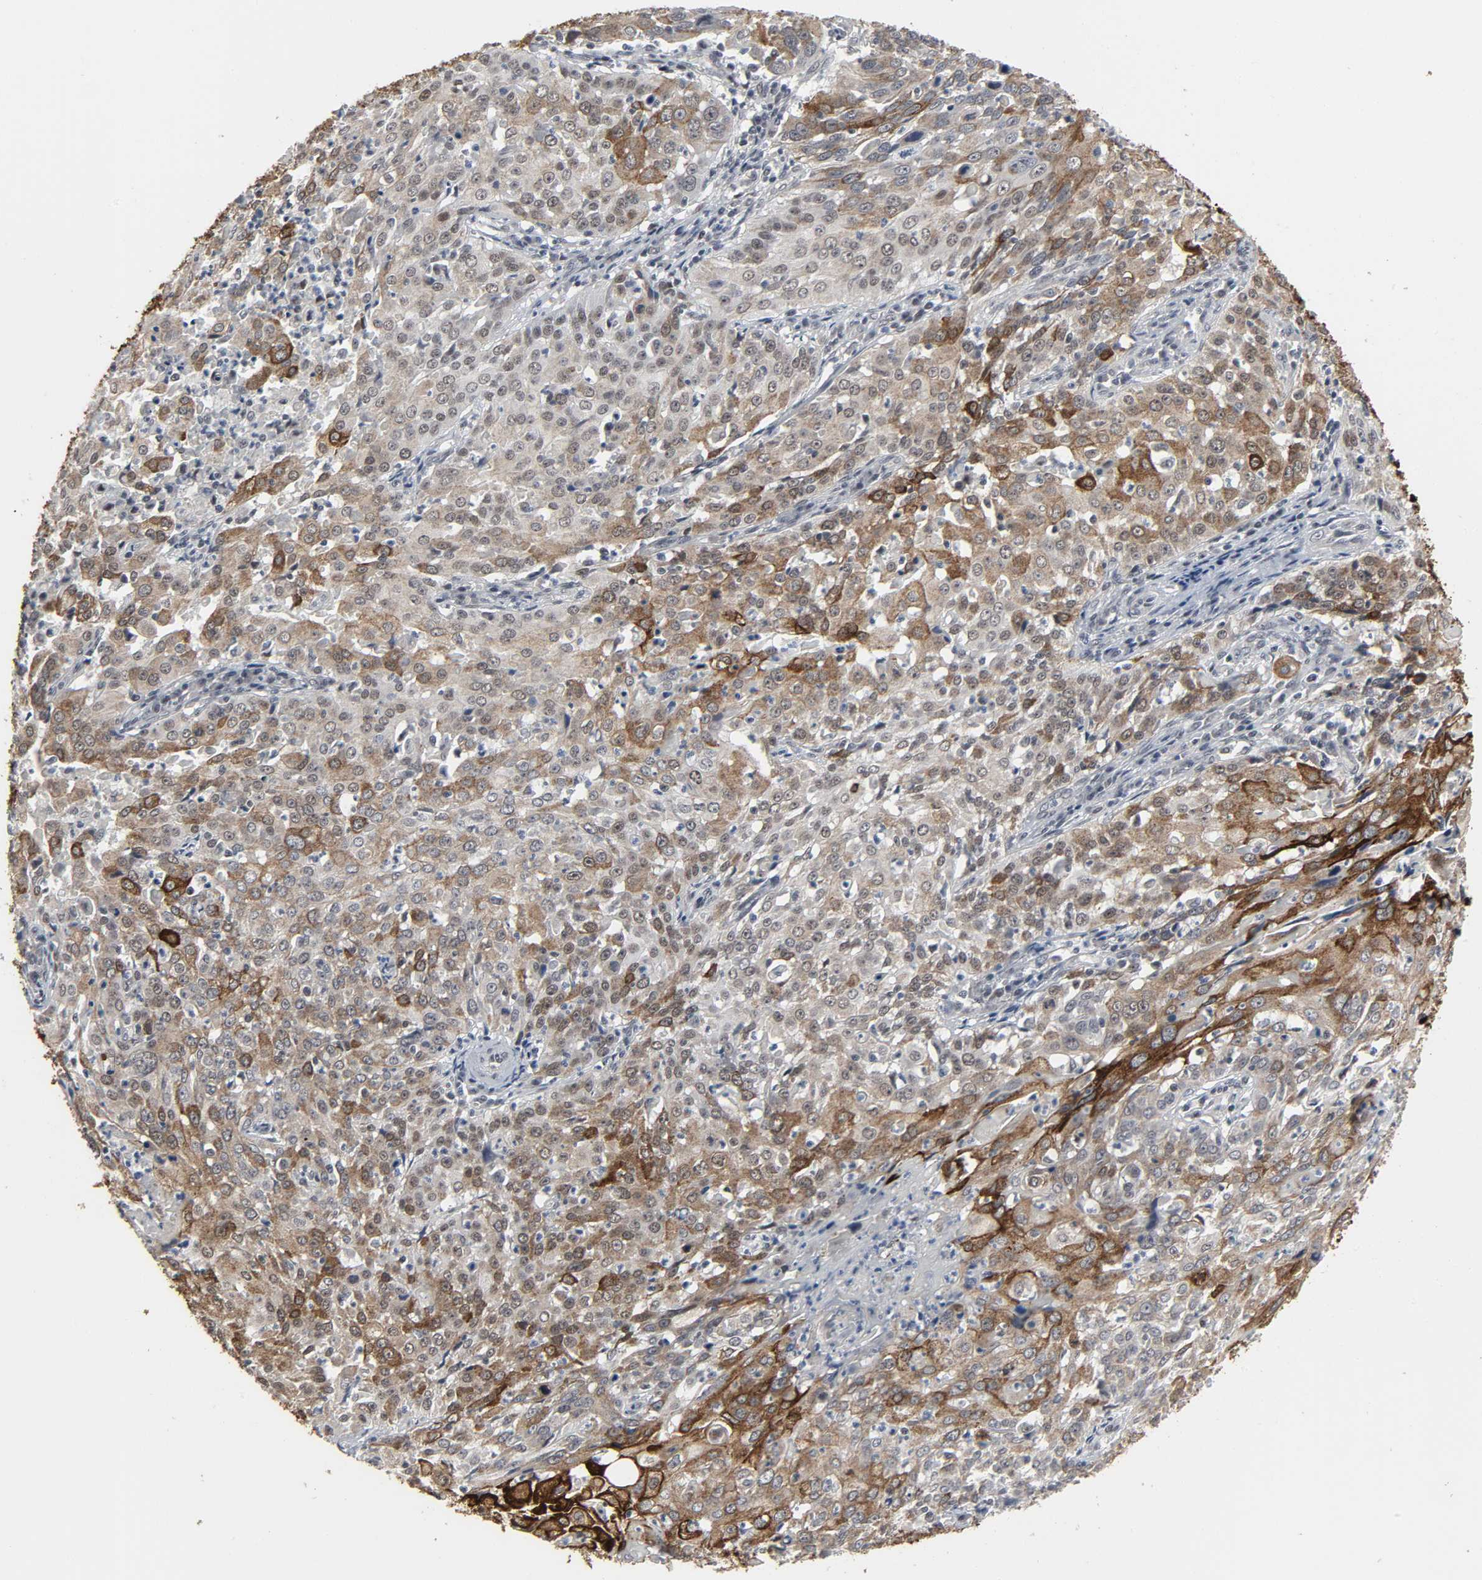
{"staining": {"intensity": "strong", "quantity": "25%-75%", "location": "cytoplasmic/membranous"}, "tissue": "cervical cancer", "cell_type": "Tumor cells", "image_type": "cancer", "snomed": [{"axis": "morphology", "description": "Squamous cell carcinoma, NOS"}, {"axis": "topography", "description": "Cervix"}], "caption": "Brown immunohistochemical staining in cervical squamous cell carcinoma reveals strong cytoplasmic/membranous expression in approximately 25%-75% of tumor cells. The staining was performed using DAB (3,3'-diaminobenzidine), with brown indicating positive protein expression. Nuclei are stained blue with hematoxylin.", "gene": "MUC1", "patient": {"sex": "female", "age": 39}}